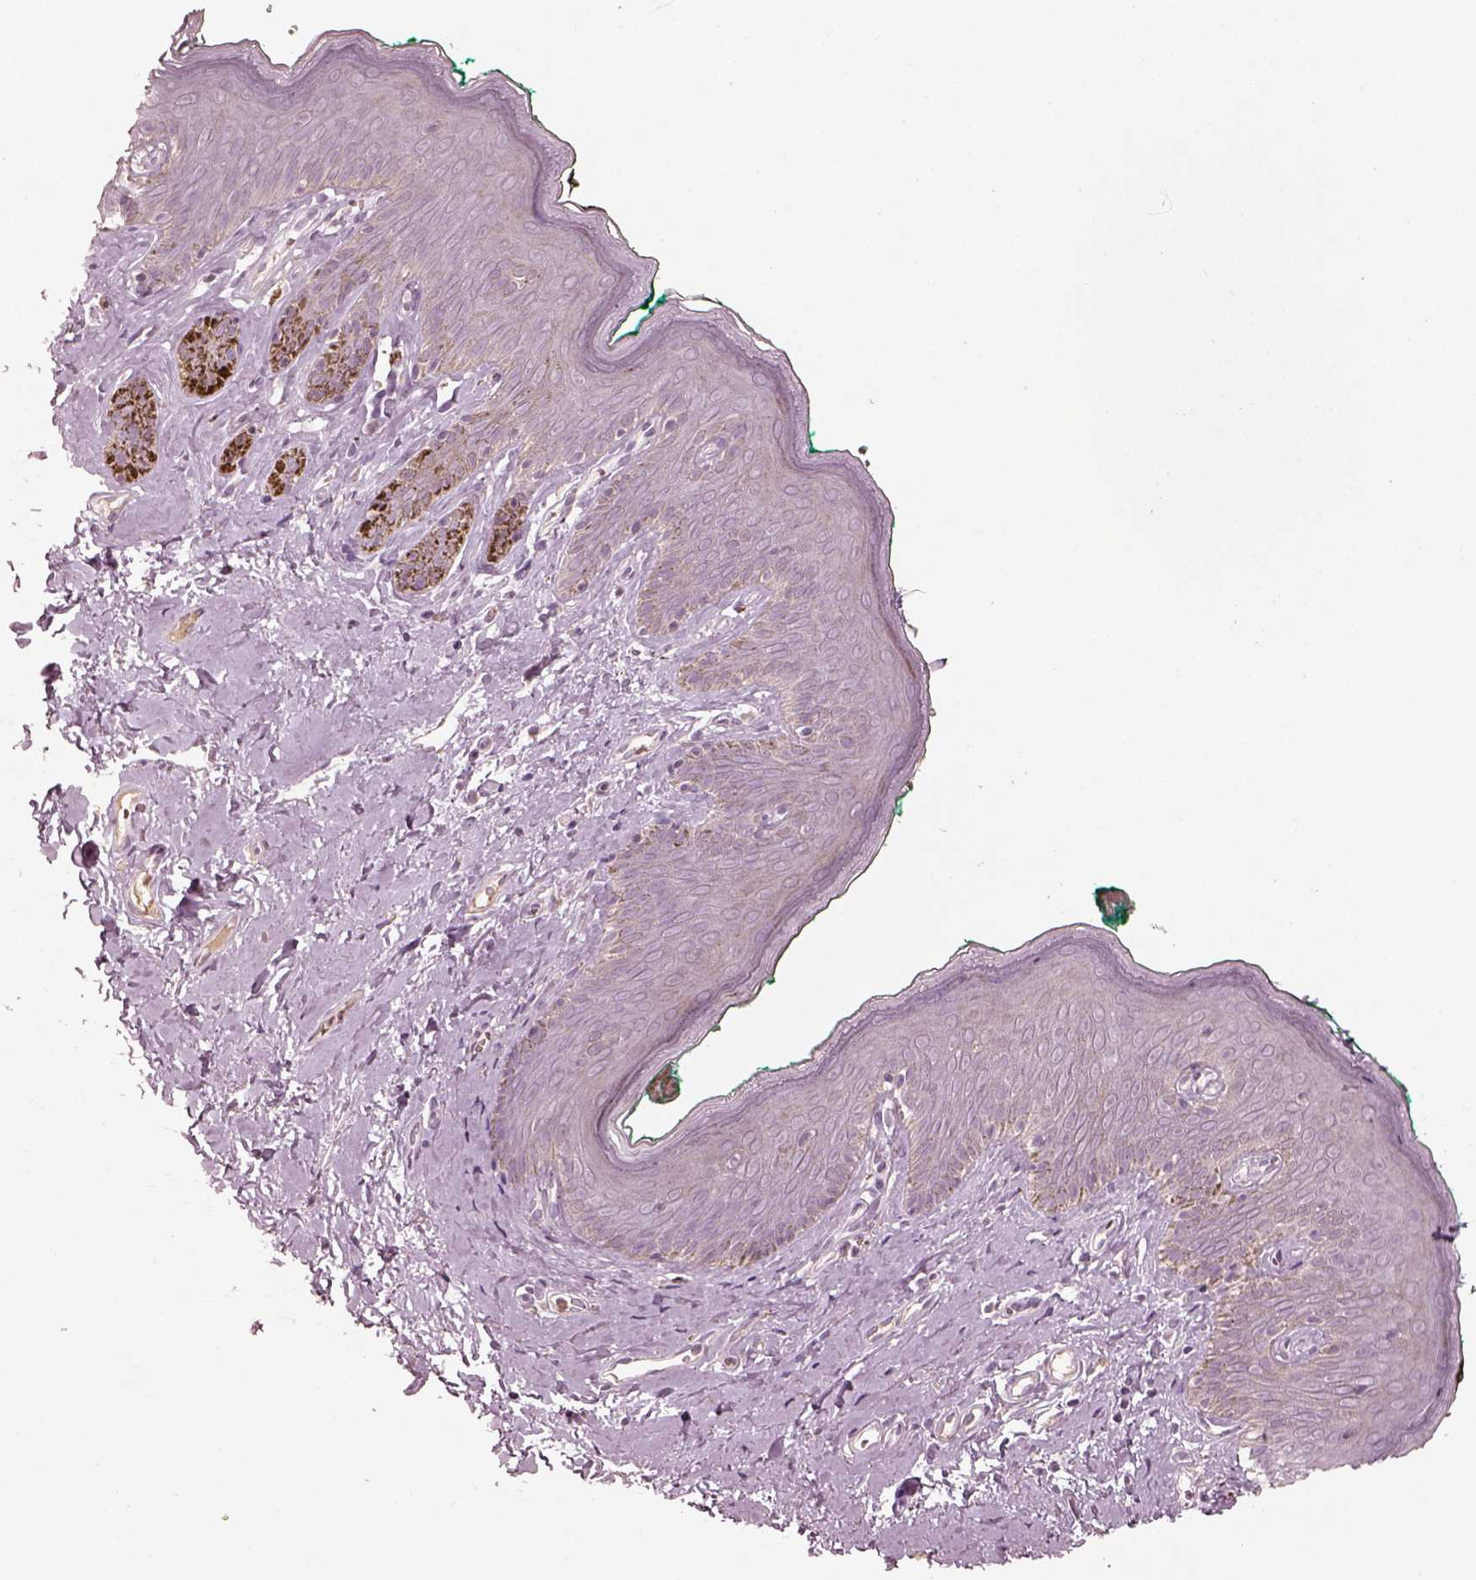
{"staining": {"intensity": "negative", "quantity": "none", "location": "none"}, "tissue": "skin", "cell_type": "Epidermal cells", "image_type": "normal", "snomed": [{"axis": "morphology", "description": "Normal tissue, NOS"}, {"axis": "topography", "description": "Vulva"}], "caption": "IHC micrograph of unremarkable skin: human skin stained with DAB shows no significant protein expression in epidermal cells.", "gene": "MADCAM1", "patient": {"sex": "female", "age": 66}}